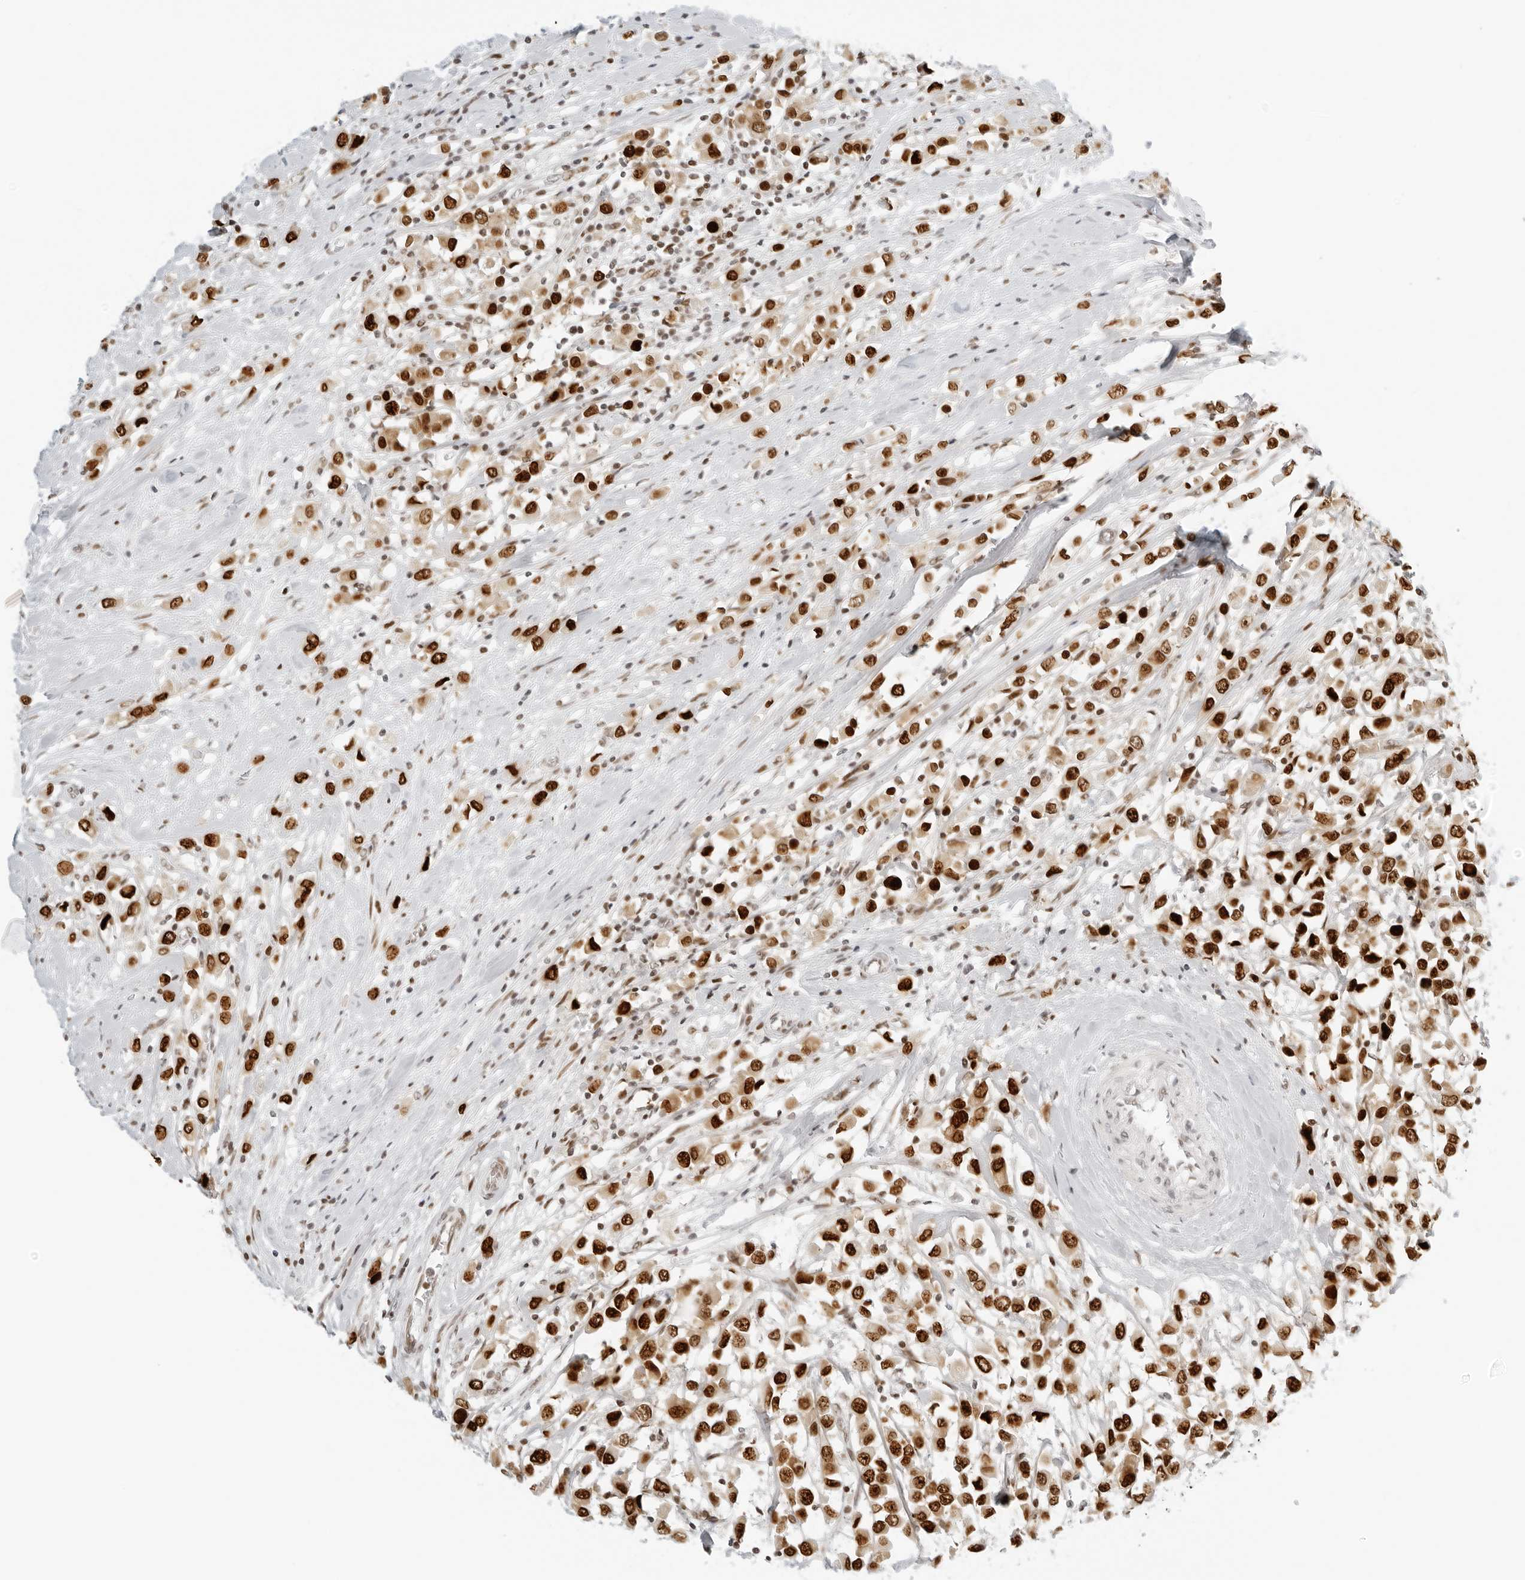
{"staining": {"intensity": "strong", "quantity": ">75%", "location": "nuclear"}, "tissue": "breast cancer", "cell_type": "Tumor cells", "image_type": "cancer", "snomed": [{"axis": "morphology", "description": "Duct carcinoma"}, {"axis": "topography", "description": "Breast"}], "caption": "Immunohistochemical staining of breast invasive ductal carcinoma reveals high levels of strong nuclear protein positivity in about >75% of tumor cells.", "gene": "RCC1", "patient": {"sex": "female", "age": 61}}